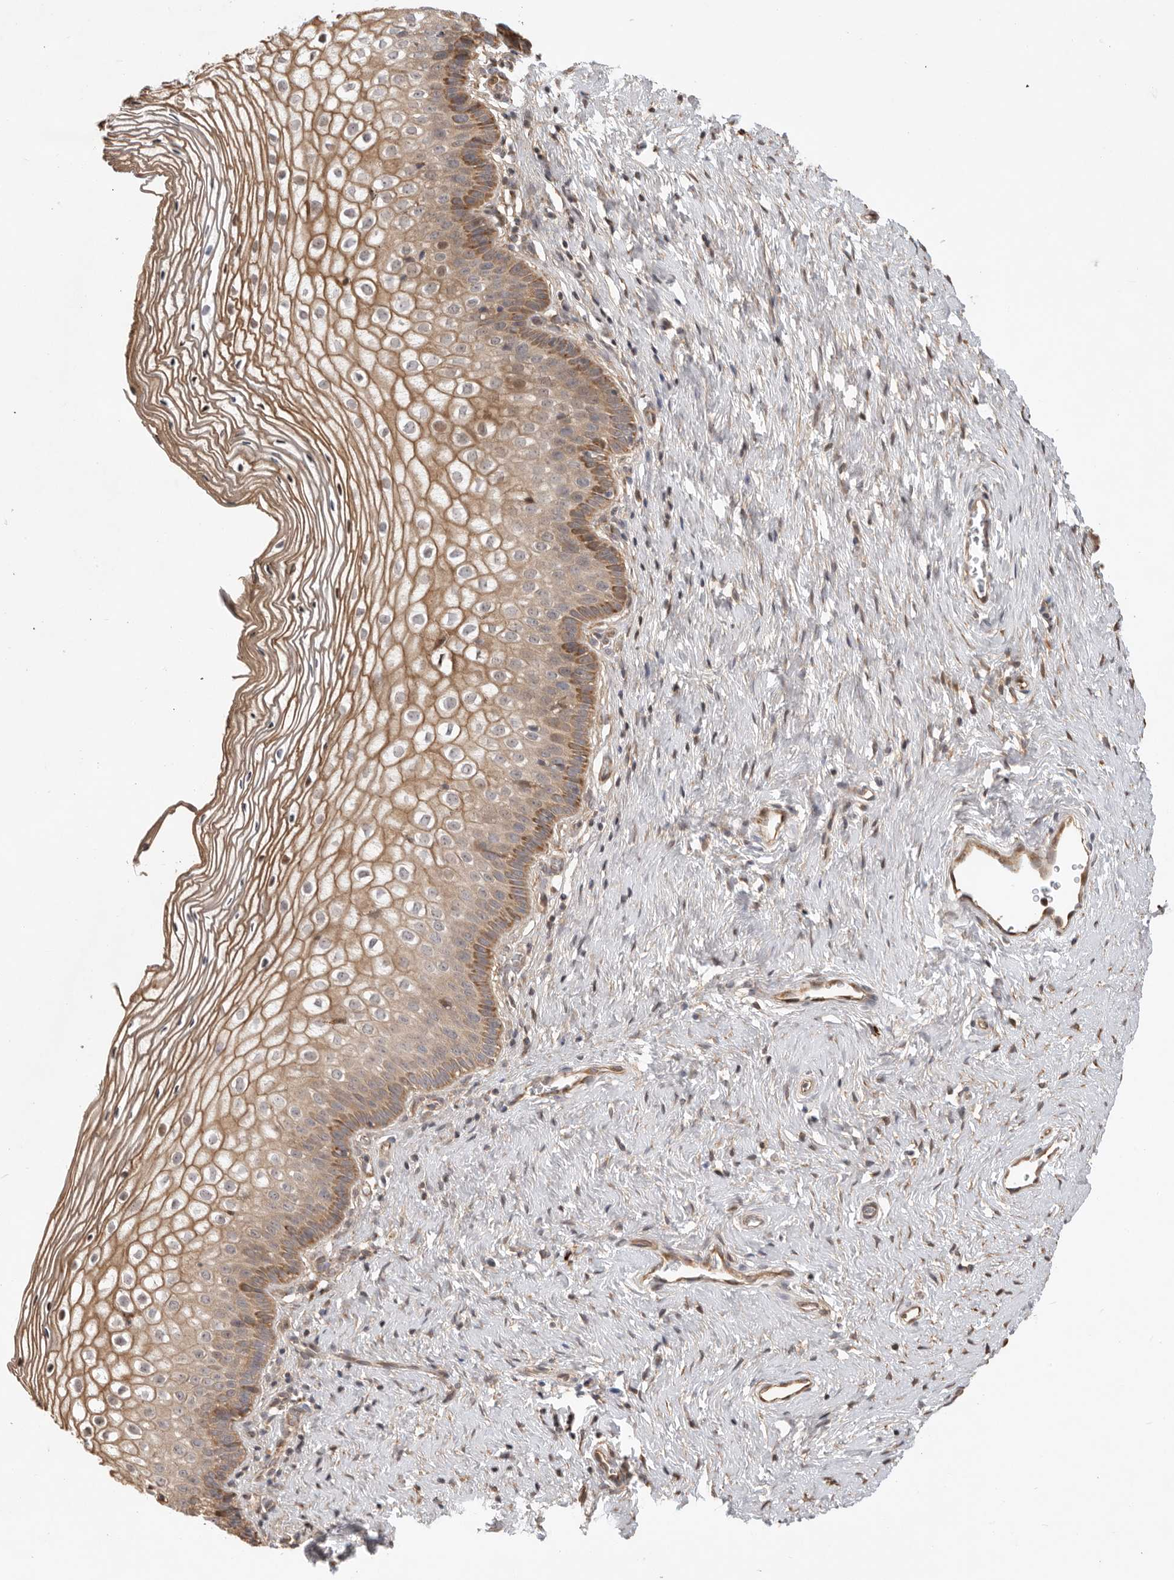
{"staining": {"intensity": "moderate", "quantity": ">75%", "location": "cytoplasmic/membranous"}, "tissue": "cervix", "cell_type": "Squamous epithelial cells", "image_type": "normal", "snomed": [{"axis": "morphology", "description": "Normal tissue, NOS"}, {"axis": "topography", "description": "Cervix"}], "caption": "A high-resolution micrograph shows IHC staining of normal cervix, which demonstrates moderate cytoplasmic/membranous staining in about >75% of squamous epithelial cells.", "gene": "DPH7", "patient": {"sex": "female", "age": 27}}